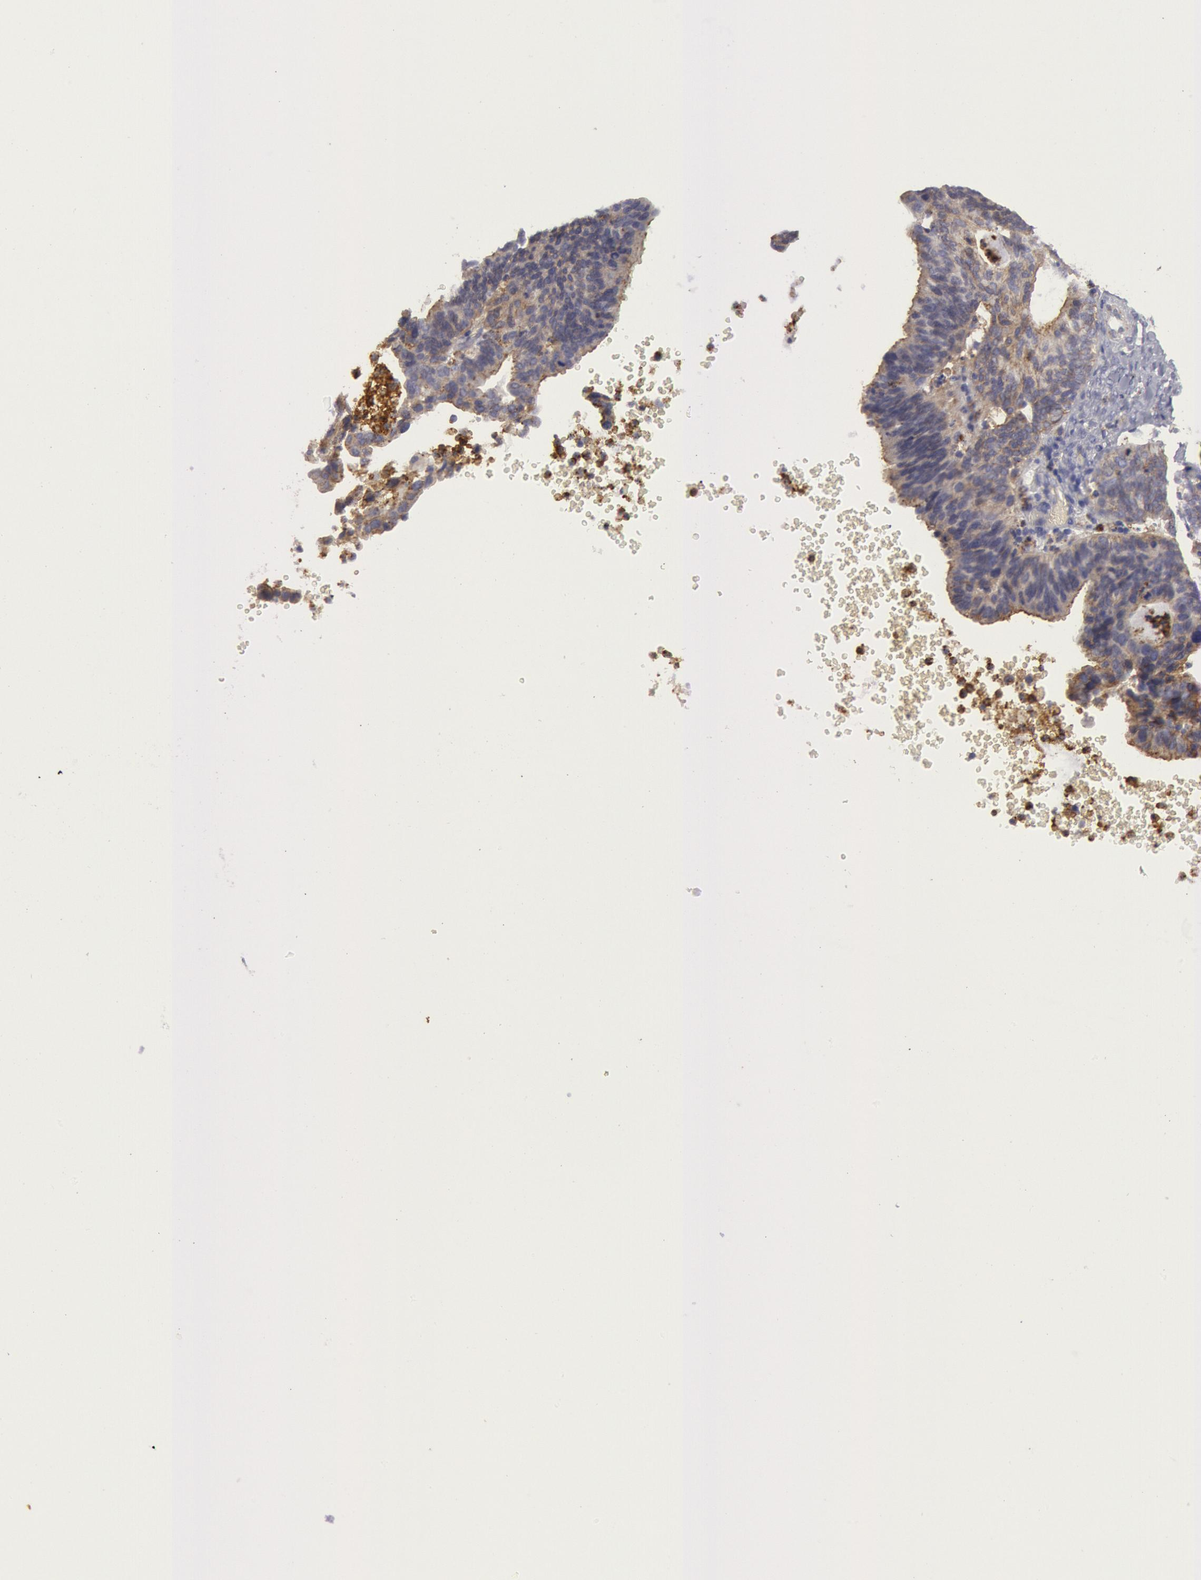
{"staining": {"intensity": "negative", "quantity": "none", "location": "none"}, "tissue": "ovarian cancer", "cell_type": "Tumor cells", "image_type": "cancer", "snomed": [{"axis": "morphology", "description": "Carcinoma, endometroid"}, {"axis": "topography", "description": "Ovary"}], "caption": "Endometroid carcinoma (ovarian) stained for a protein using immunohistochemistry demonstrates no expression tumor cells.", "gene": "FLOT1", "patient": {"sex": "female", "age": 52}}